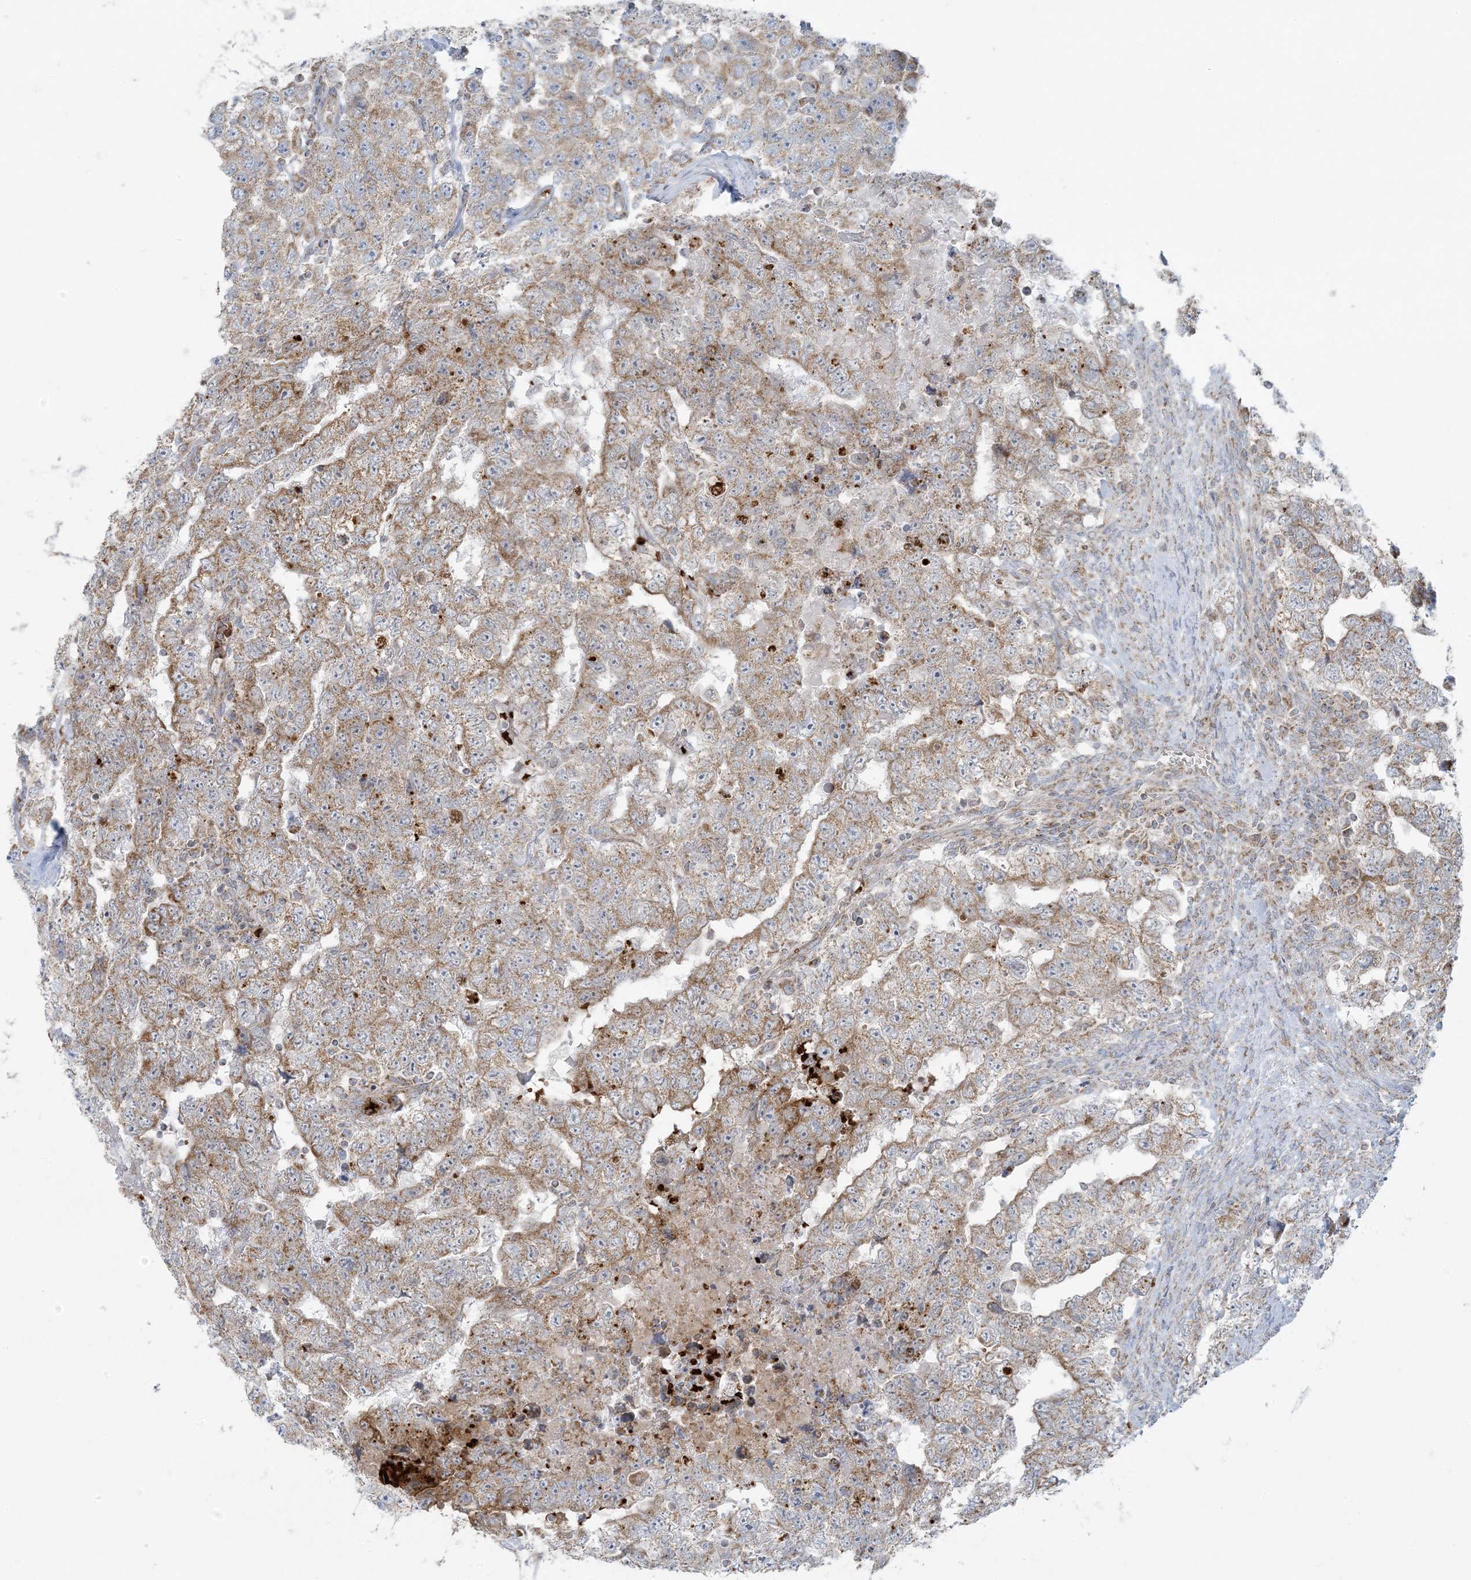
{"staining": {"intensity": "moderate", "quantity": ">75%", "location": "cytoplasmic/membranous"}, "tissue": "testis cancer", "cell_type": "Tumor cells", "image_type": "cancer", "snomed": [{"axis": "morphology", "description": "Carcinoma, Embryonal, NOS"}, {"axis": "topography", "description": "Testis"}], "caption": "Immunohistochemical staining of human testis cancer displays moderate cytoplasmic/membranous protein staining in approximately >75% of tumor cells. (Brightfield microscopy of DAB IHC at high magnification).", "gene": "PIK3R4", "patient": {"sex": "male", "age": 36}}